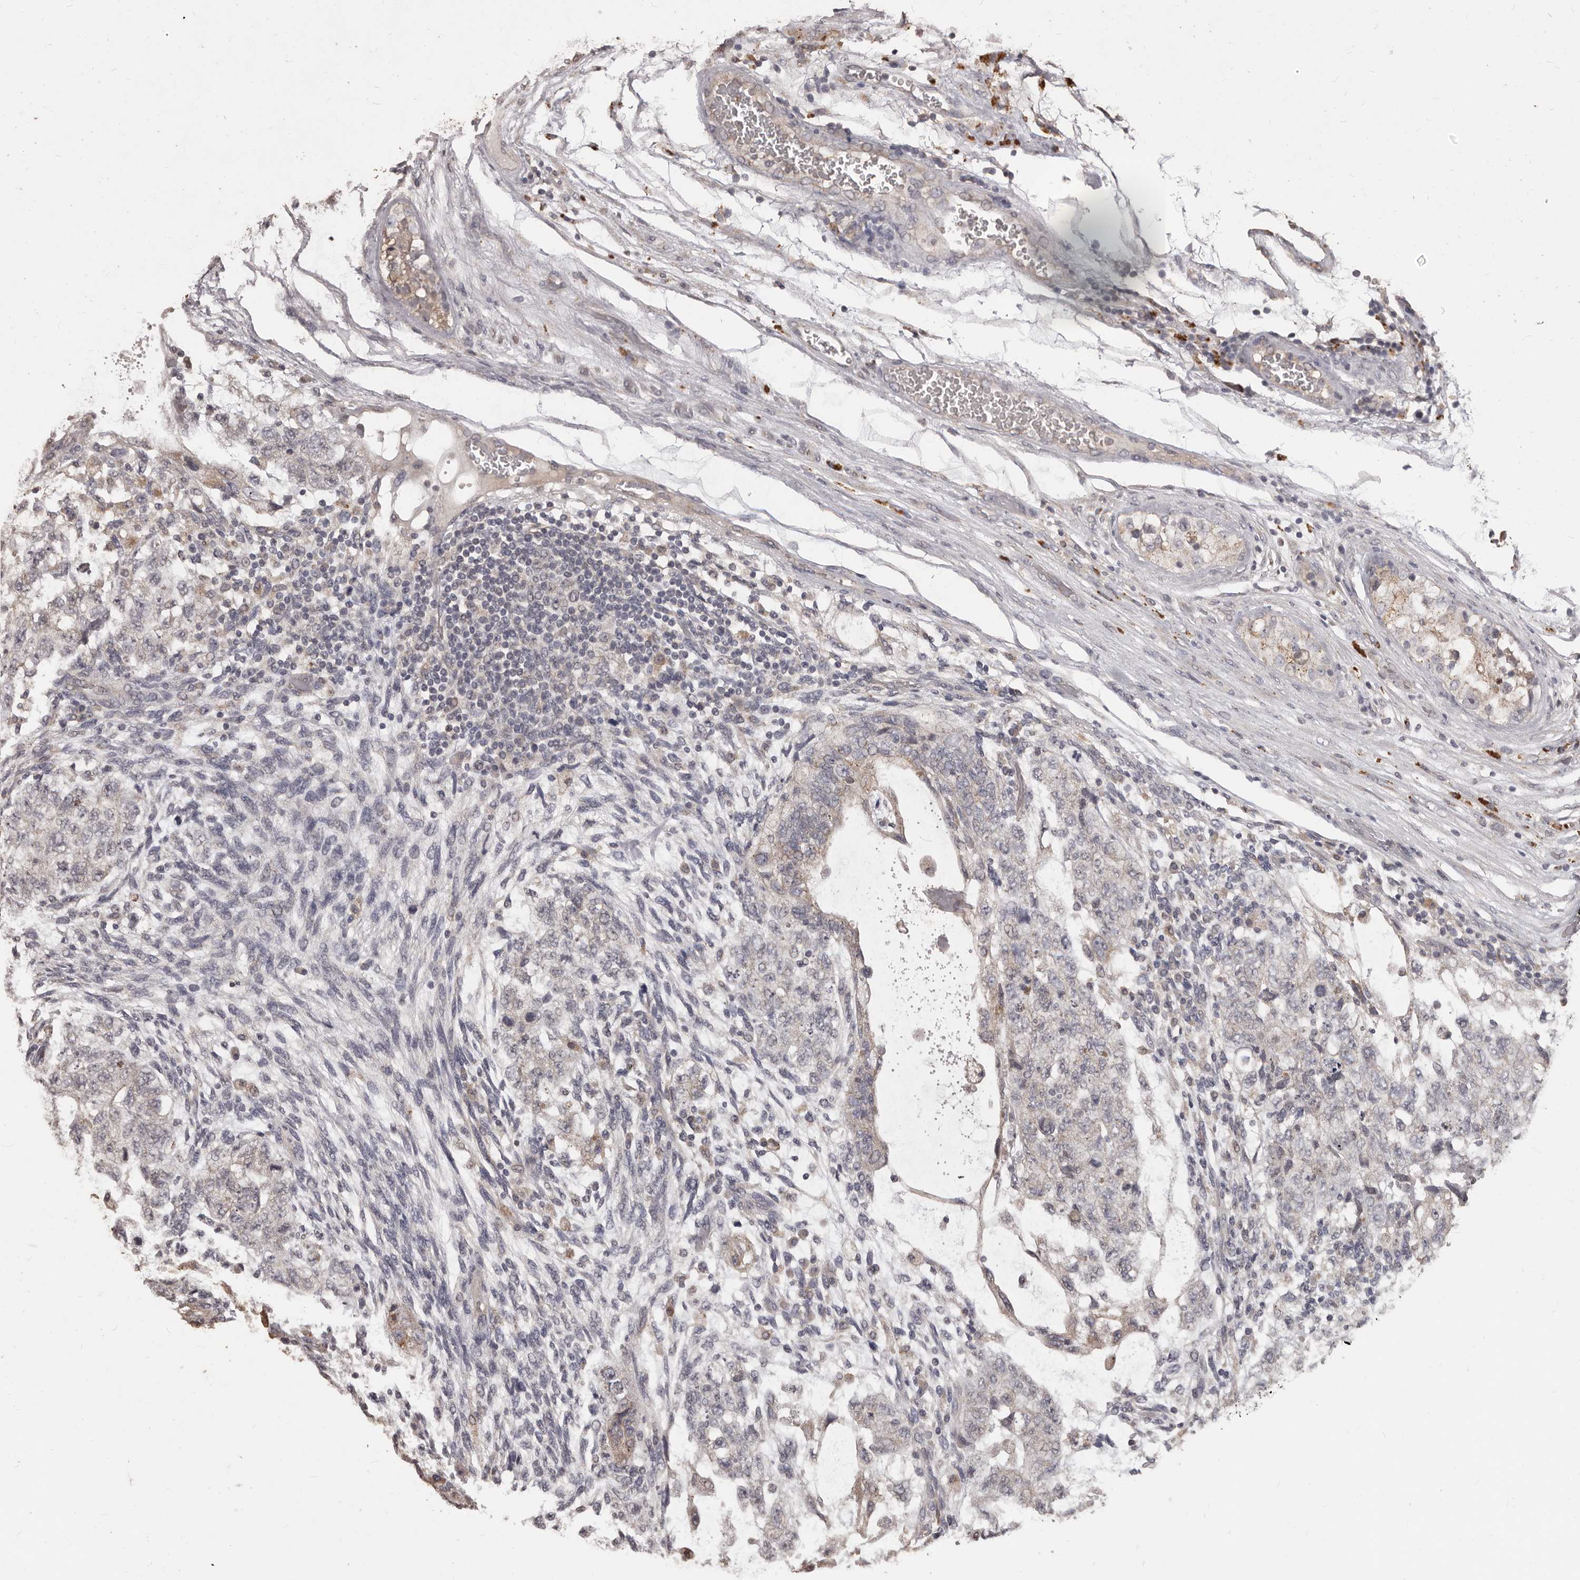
{"staining": {"intensity": "weak", "quantity": "<25%", "location": "cytoplasmic/membranous"}, "tissue": "testis cancer", "cell_type": "Tumor cells", "image_type": "cancer", "snomed": [{"axis": "morphology", "description": "Normal tissue, NOS"}, {"axis": "morphology", "description": "Carcinoma, Embryonal, NOS"}, {"axis": "topography", "description": "Testis"}], "caption": "Tumor cells are negative for protein expression in human testis cancer.", "gene": "PRSS27", "patient": {"sex": "male", "age": 36}}